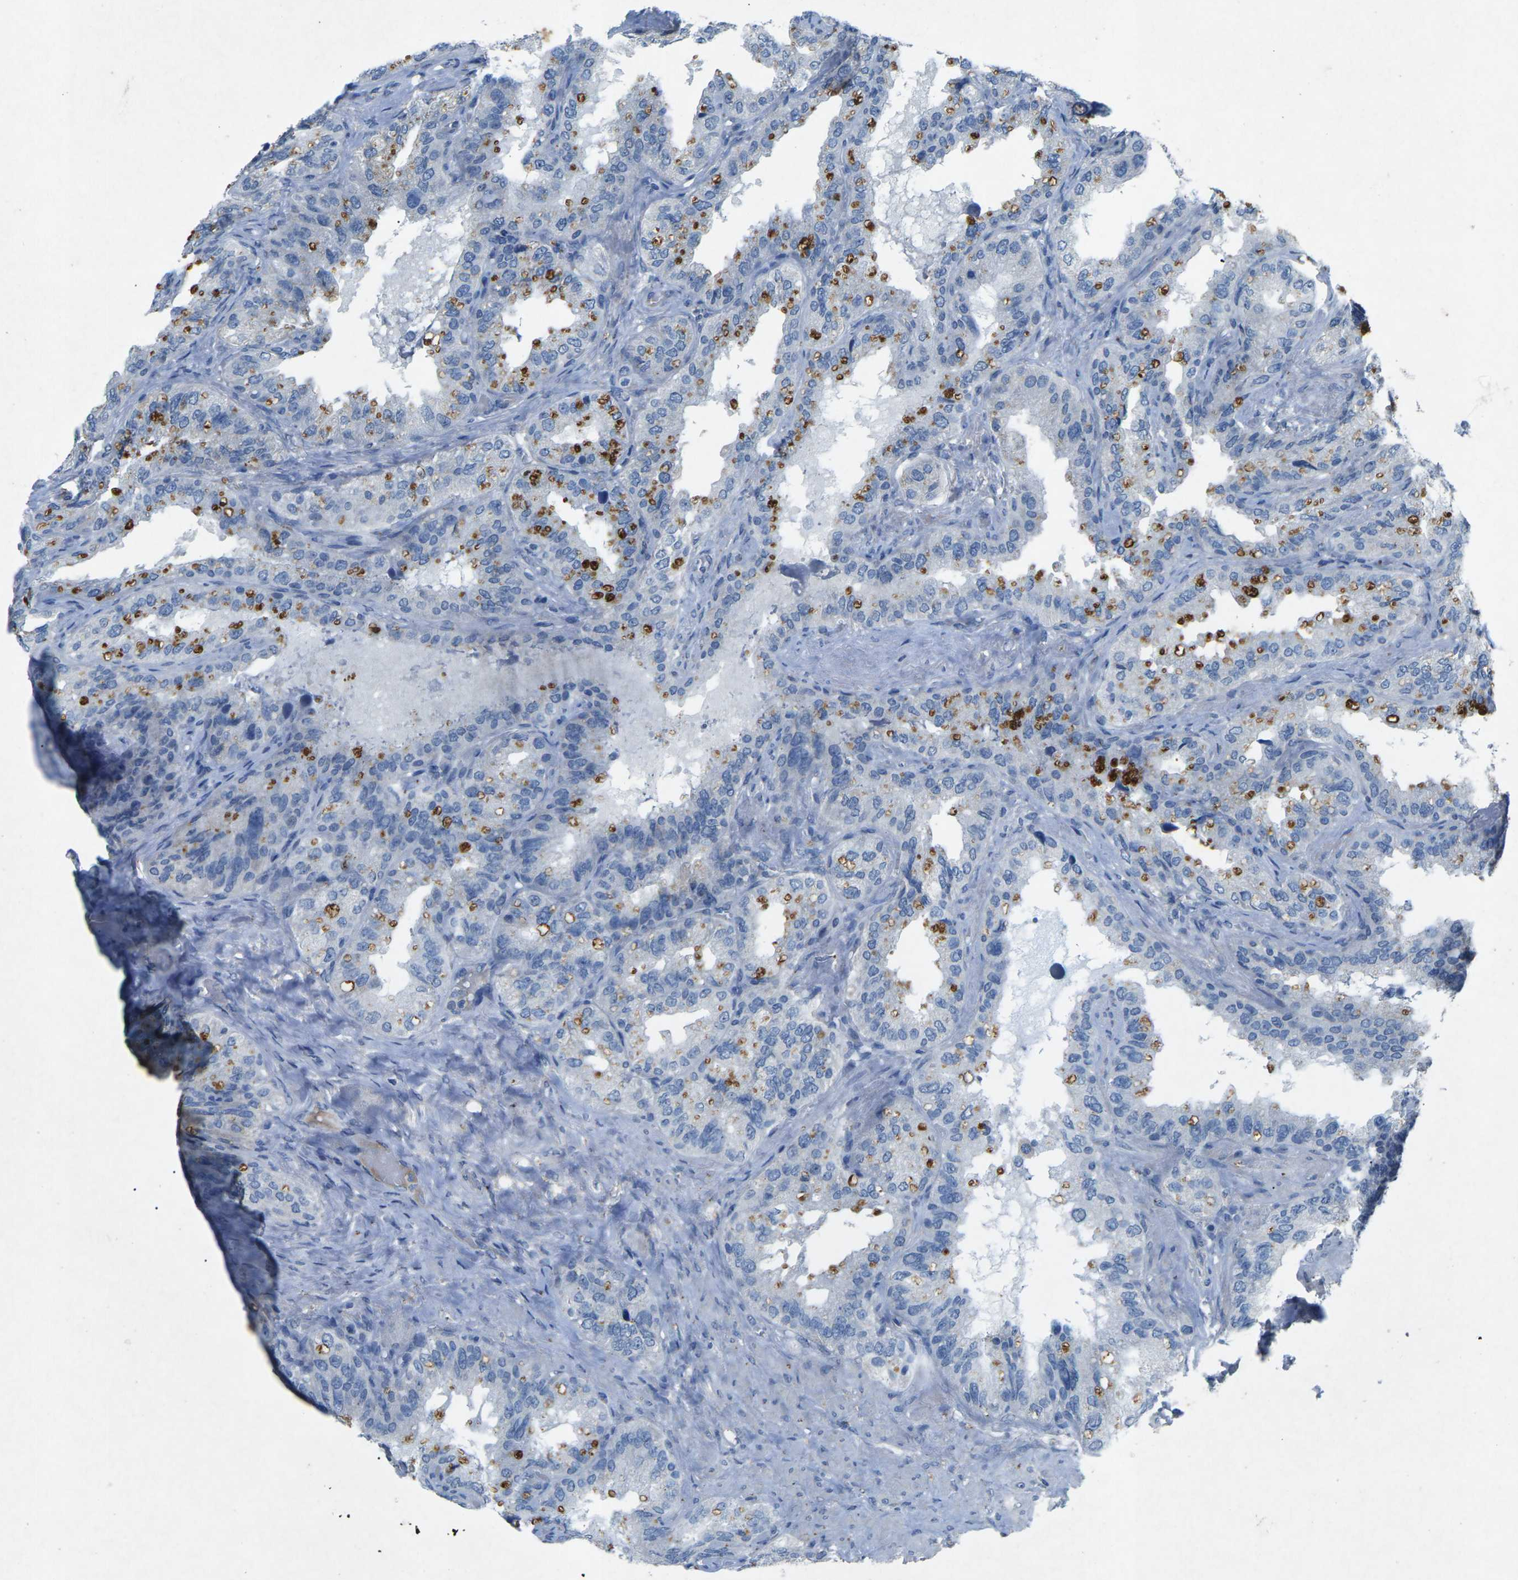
{"staining": {"intensity": "strong", "quantity": "<25%", "location": "cytoplasmic/membranous"}, "tissue": "seminal vesicle", "cell_type": "Glandular cells", "image_type": "normal", "snomed": [{"axis": "morphology", "description": "Normal tissue, NOS"}, {"axis": "topography", "description": "Seminal veicle"}], "caption": "Protein expression analysis of unremarkable human seminal vesicle reveals strong cytoplasmic/membranous staining in about <25% of glandular cells.", "gene": "PLG", "patient": {"sex": "male", "age": 68}}